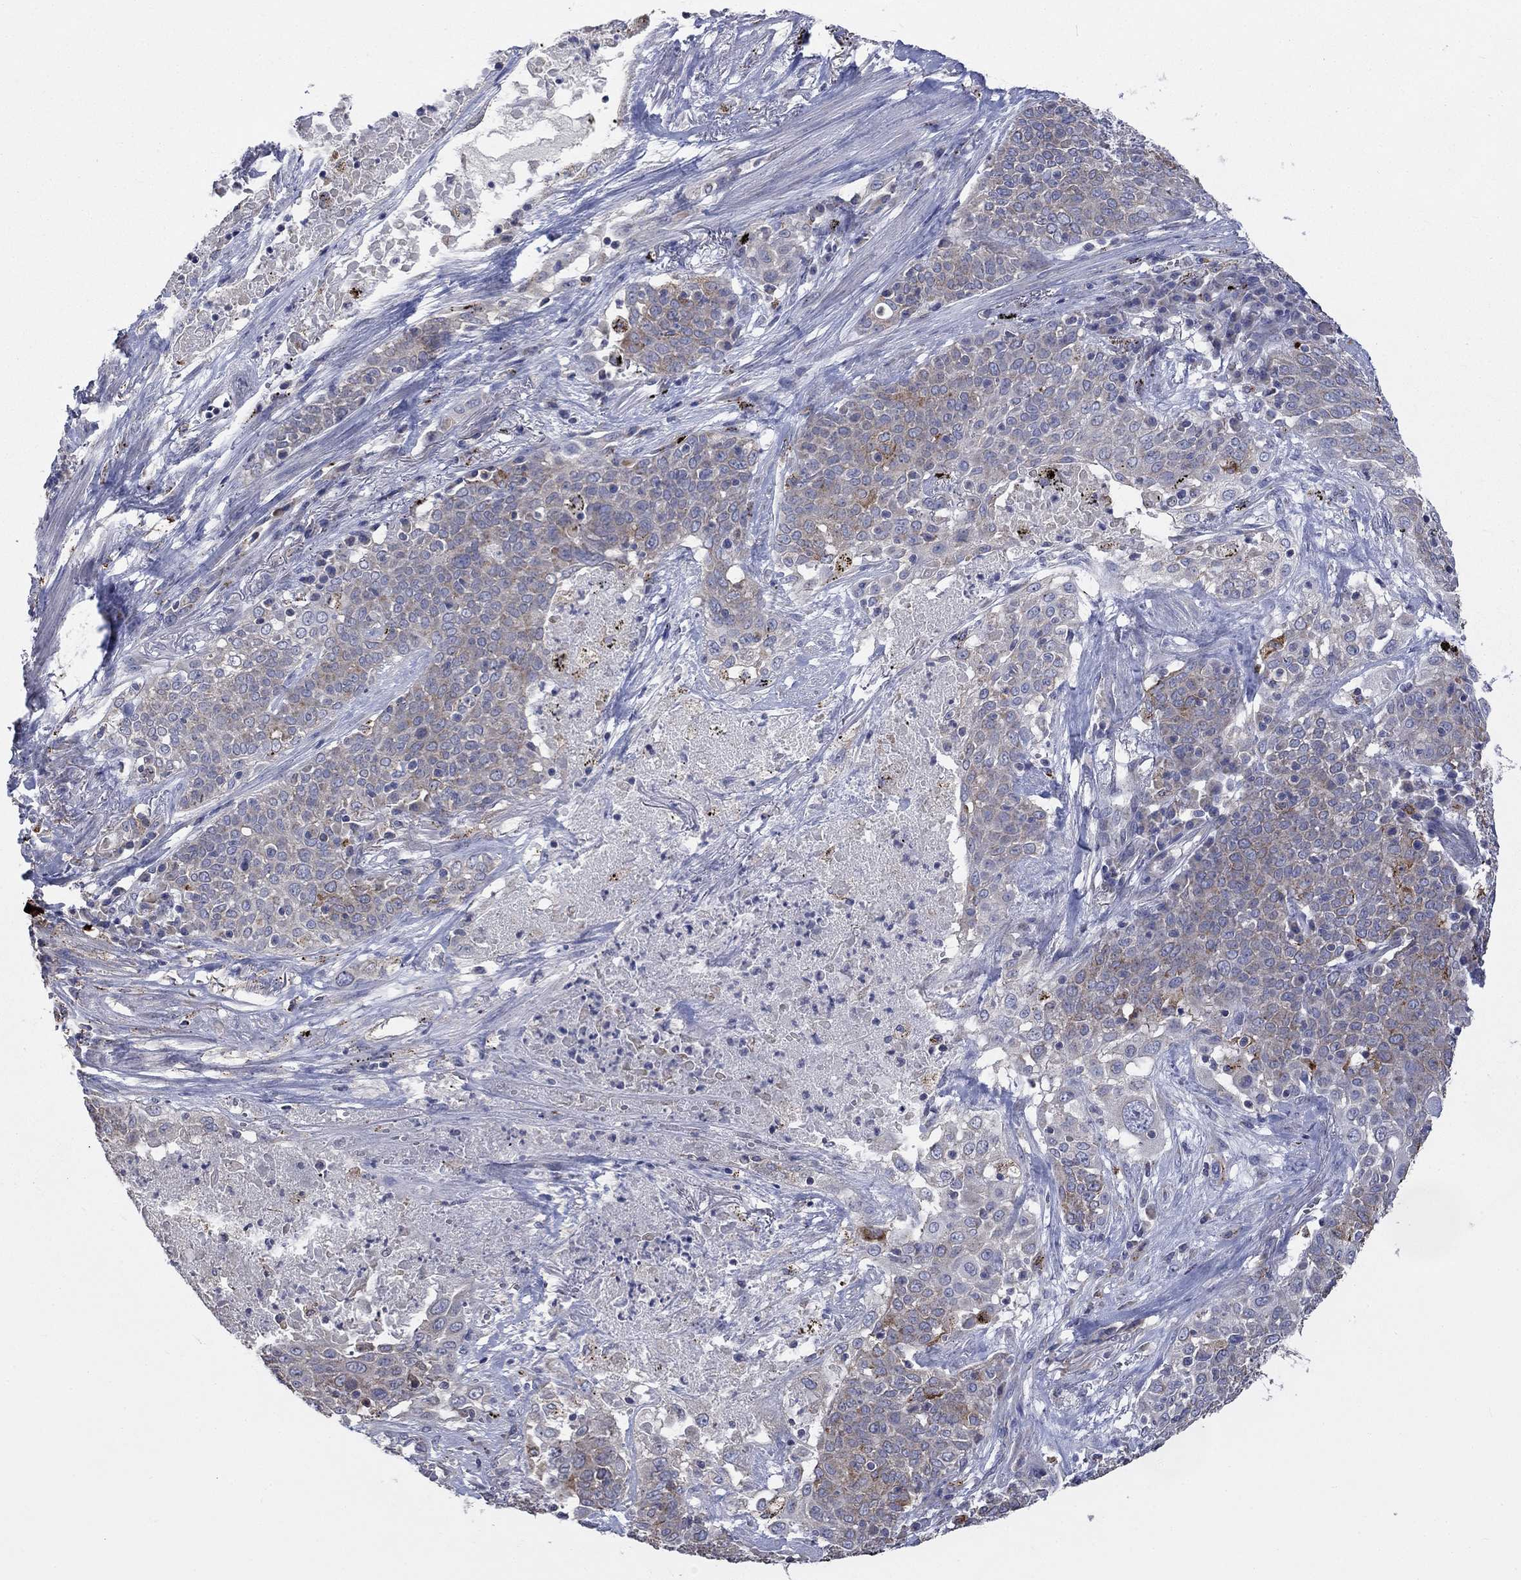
{"staining": {"intensity": "weak", "quantity": "<25%", "location": "cytoplasmic/membranous"}, "tissue": "lung cancer", "cell_type": "Tumor cells", "image_type": "cancer", "snomed": [{"axis": "morphology", "description": "Squamous cell carcinoma, NOS"}, {"axis": "topography", "description": "Lung"}], "caption": "IHC micrograph of neoplastic tissue: human lung cancer stained with DAB (3,3'-diaminobenzidine) displays no significant protein staining in tumor cells.", "gene": "UGT8", "patient": {"sex": "male", "age": 82}}